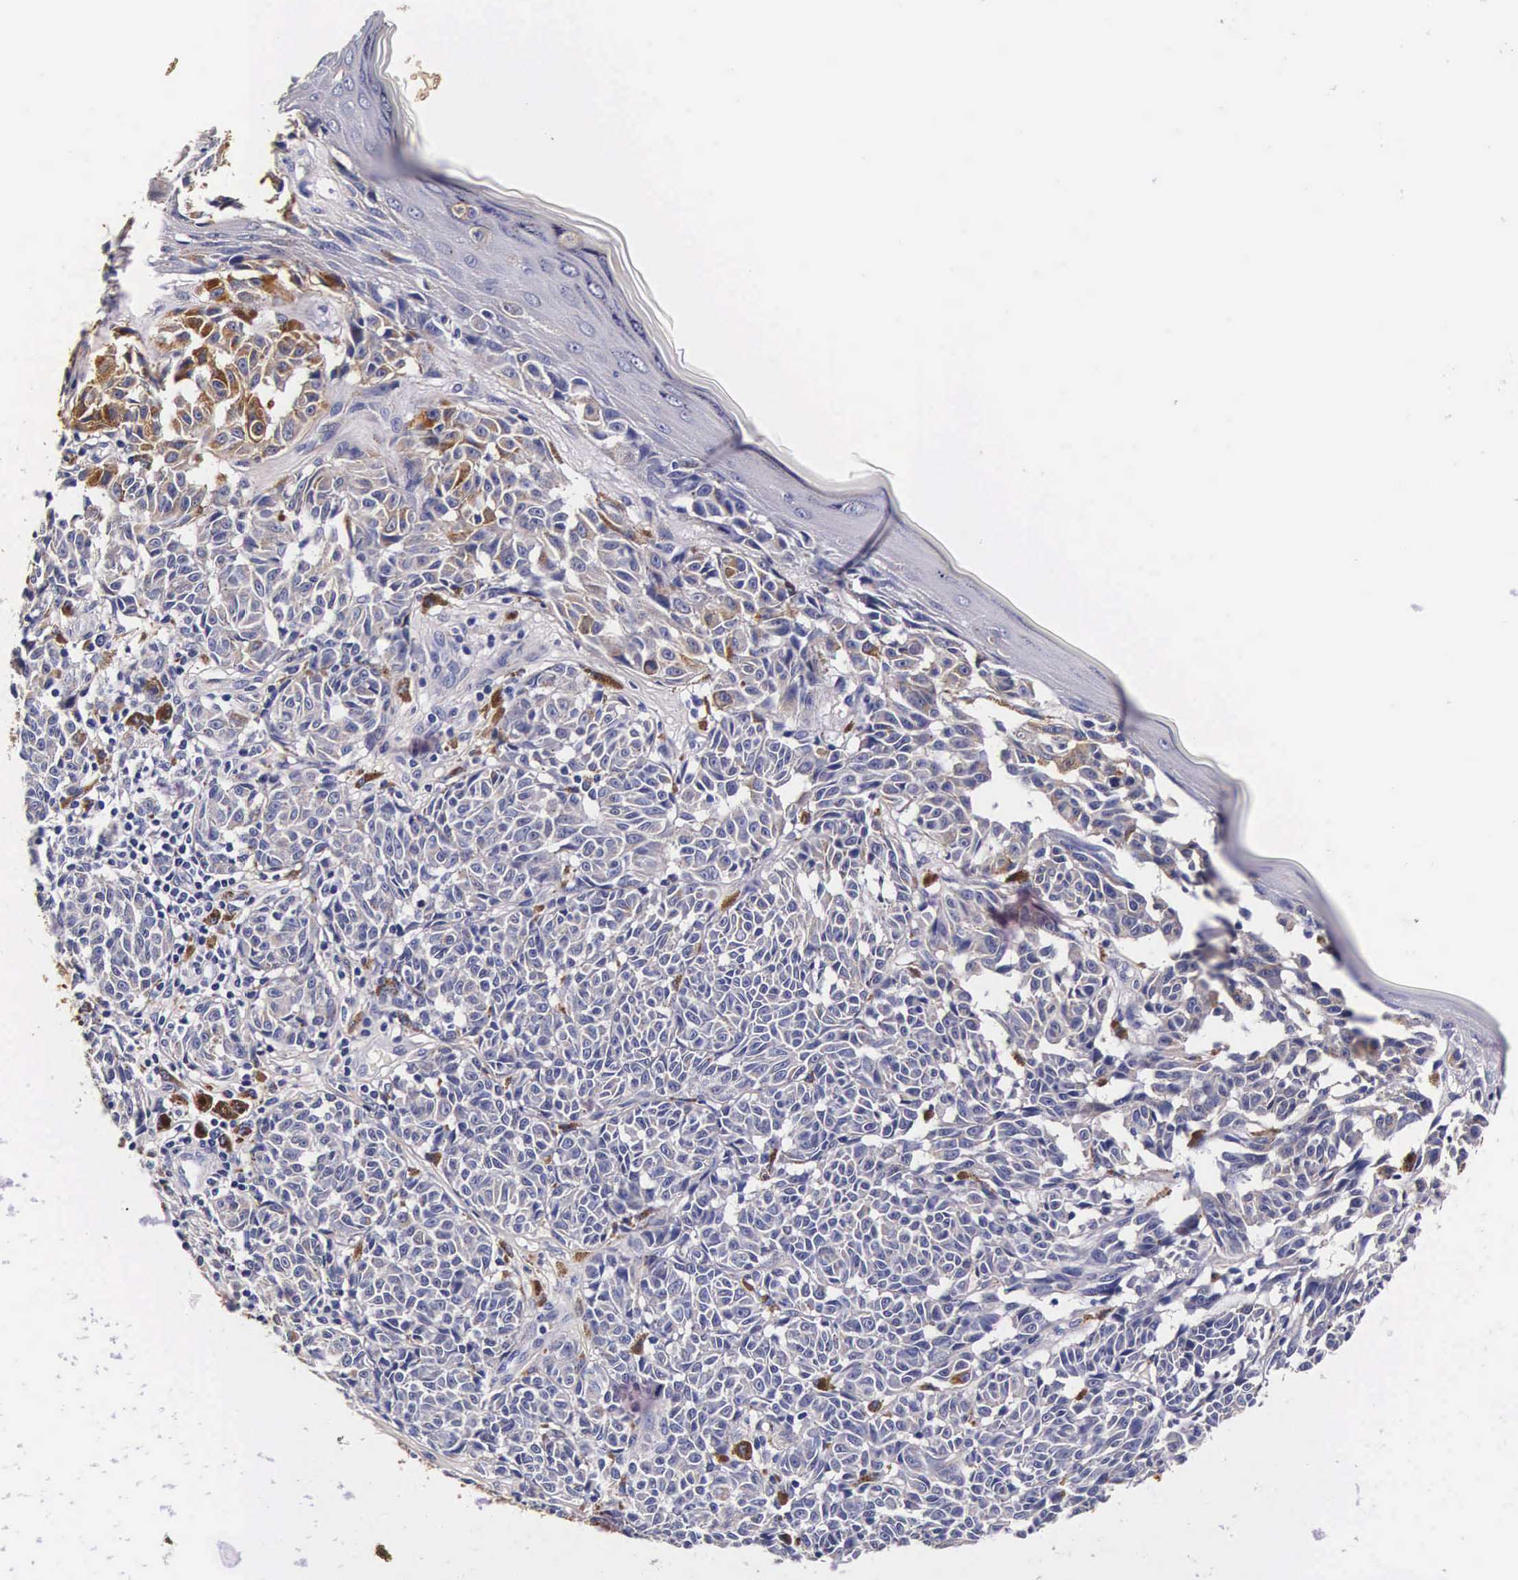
{"staining": {"intensity": "moderate", "quantity": "25%-75%", "location": "cytoplasmic/membranous"}, "tissue": "melanoma", "cell_type": "Tumor cells", "image_type": "cancer", "snomed": [{"axis": "morphology", "description": "Malignant melanoma, NOS"}, {"axis": "topography", "description": "Skin"}], "caption": "Protein staining demonstrates moderate cytoplasmic/membranous expression in approximately 25%-75% of tumor cells in melanoma. The staining was performed using DAB (3,3'-diaminobenzidine) to visualize the protein expression in brown, while the nuclei were stained in blue with hematoxylin (Magnification: 20x).", "gene": "CTSB", "patient": {"sex": "male", "age": 49}}